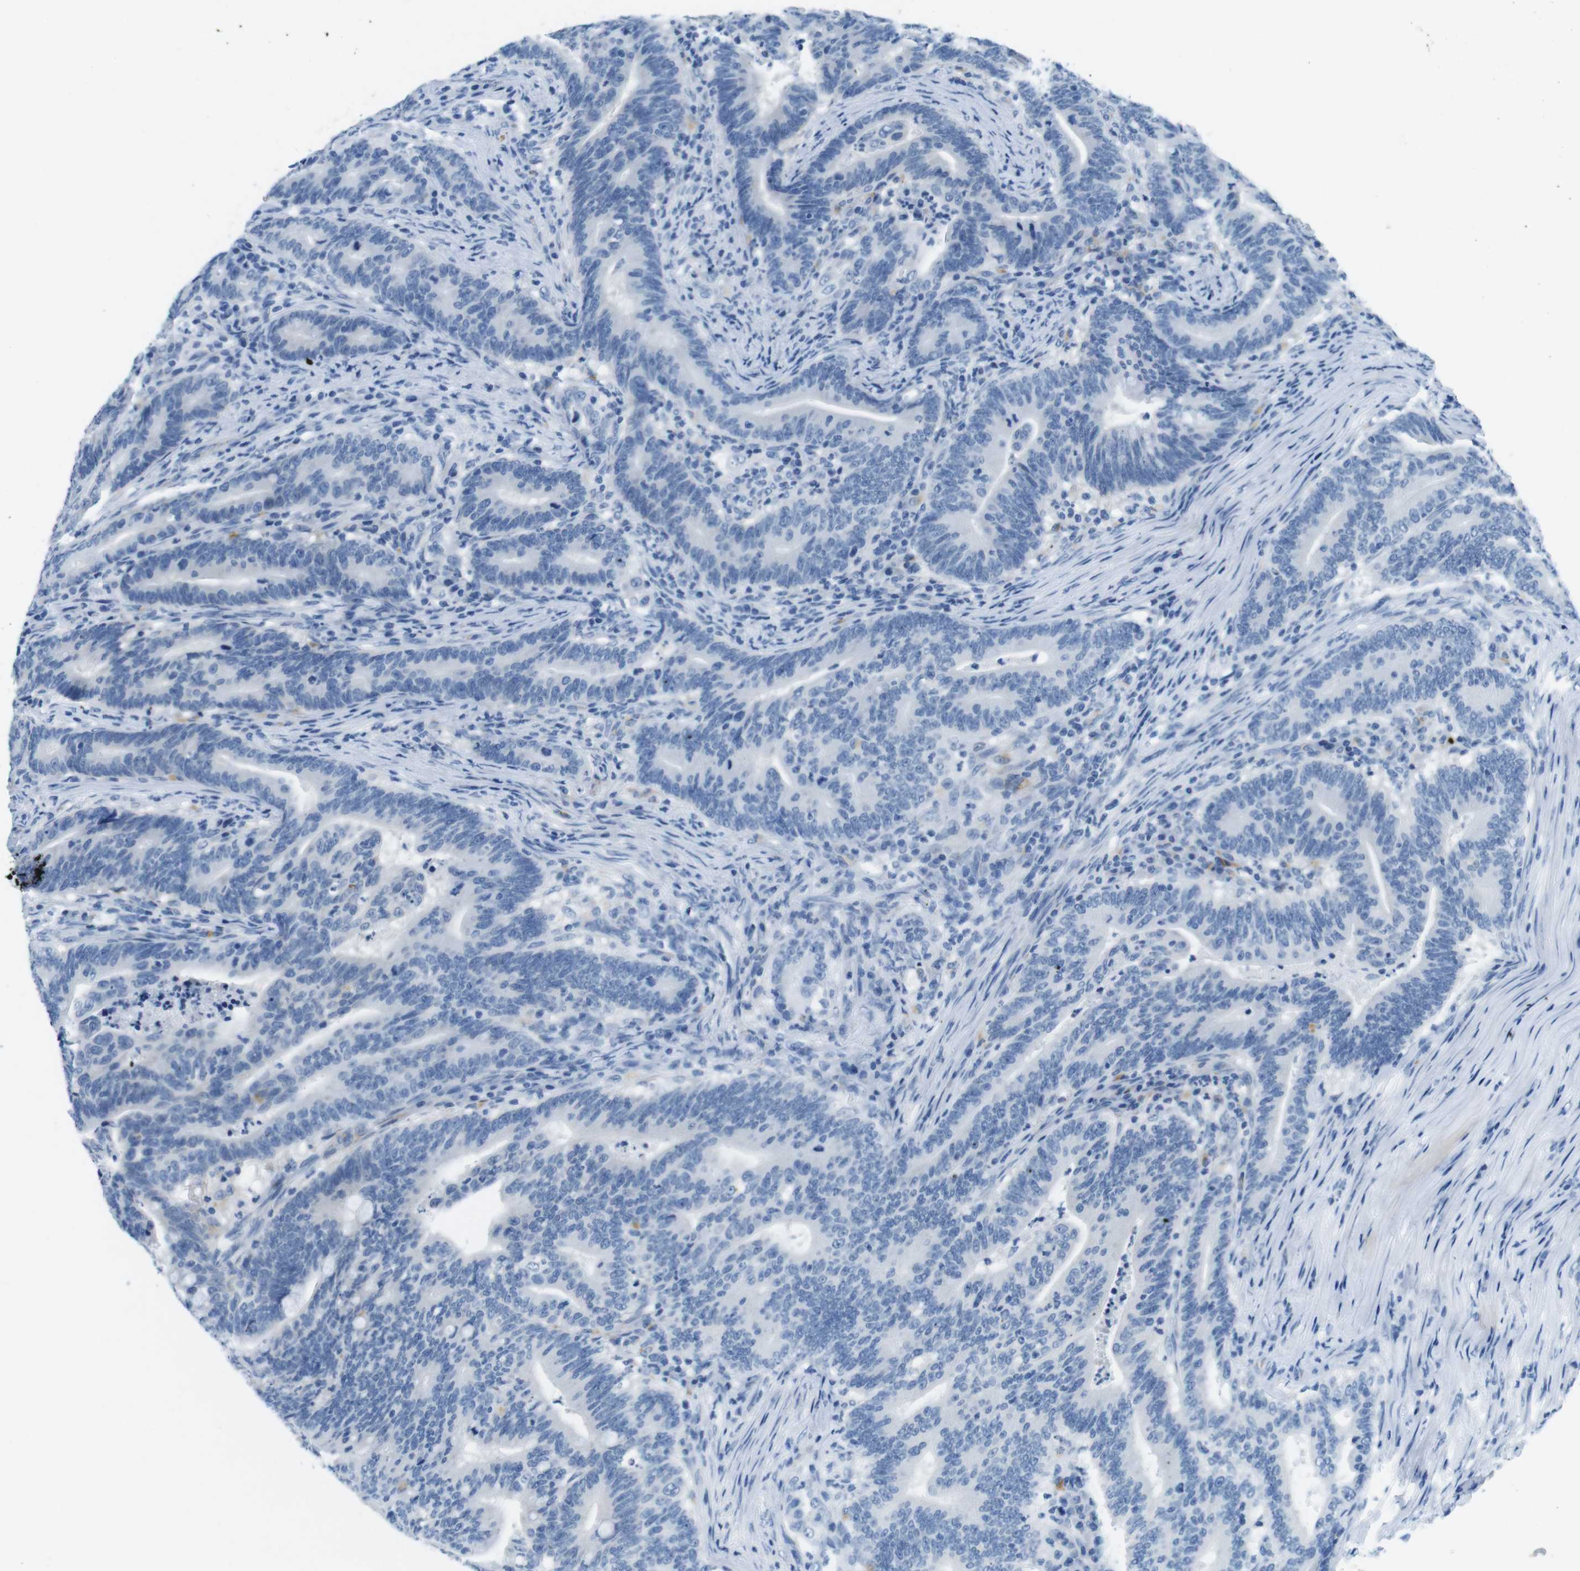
{"staining": {"intensity": "negative", "quantity": "none", "location": "none"}, "tissue": "colorectal cancer", "cell_type": "Tumor cells", "image_type": "cancer", "snomed": [{"axis": "morphology", "description": "Normal tissue, NOS"}, {"axis": "morphology", "description": "Adenocarcinoma, NOS"}, {"axis": "topography", "description": "Colon"}], "caption": "Tumor cells show no significant protein positivity in colorectal adenocarcinoma. (IHC, brightfield microscopy, high magnification).", "gene": "TFAP2C", "patient": {"sex": "female", "age": 66}}